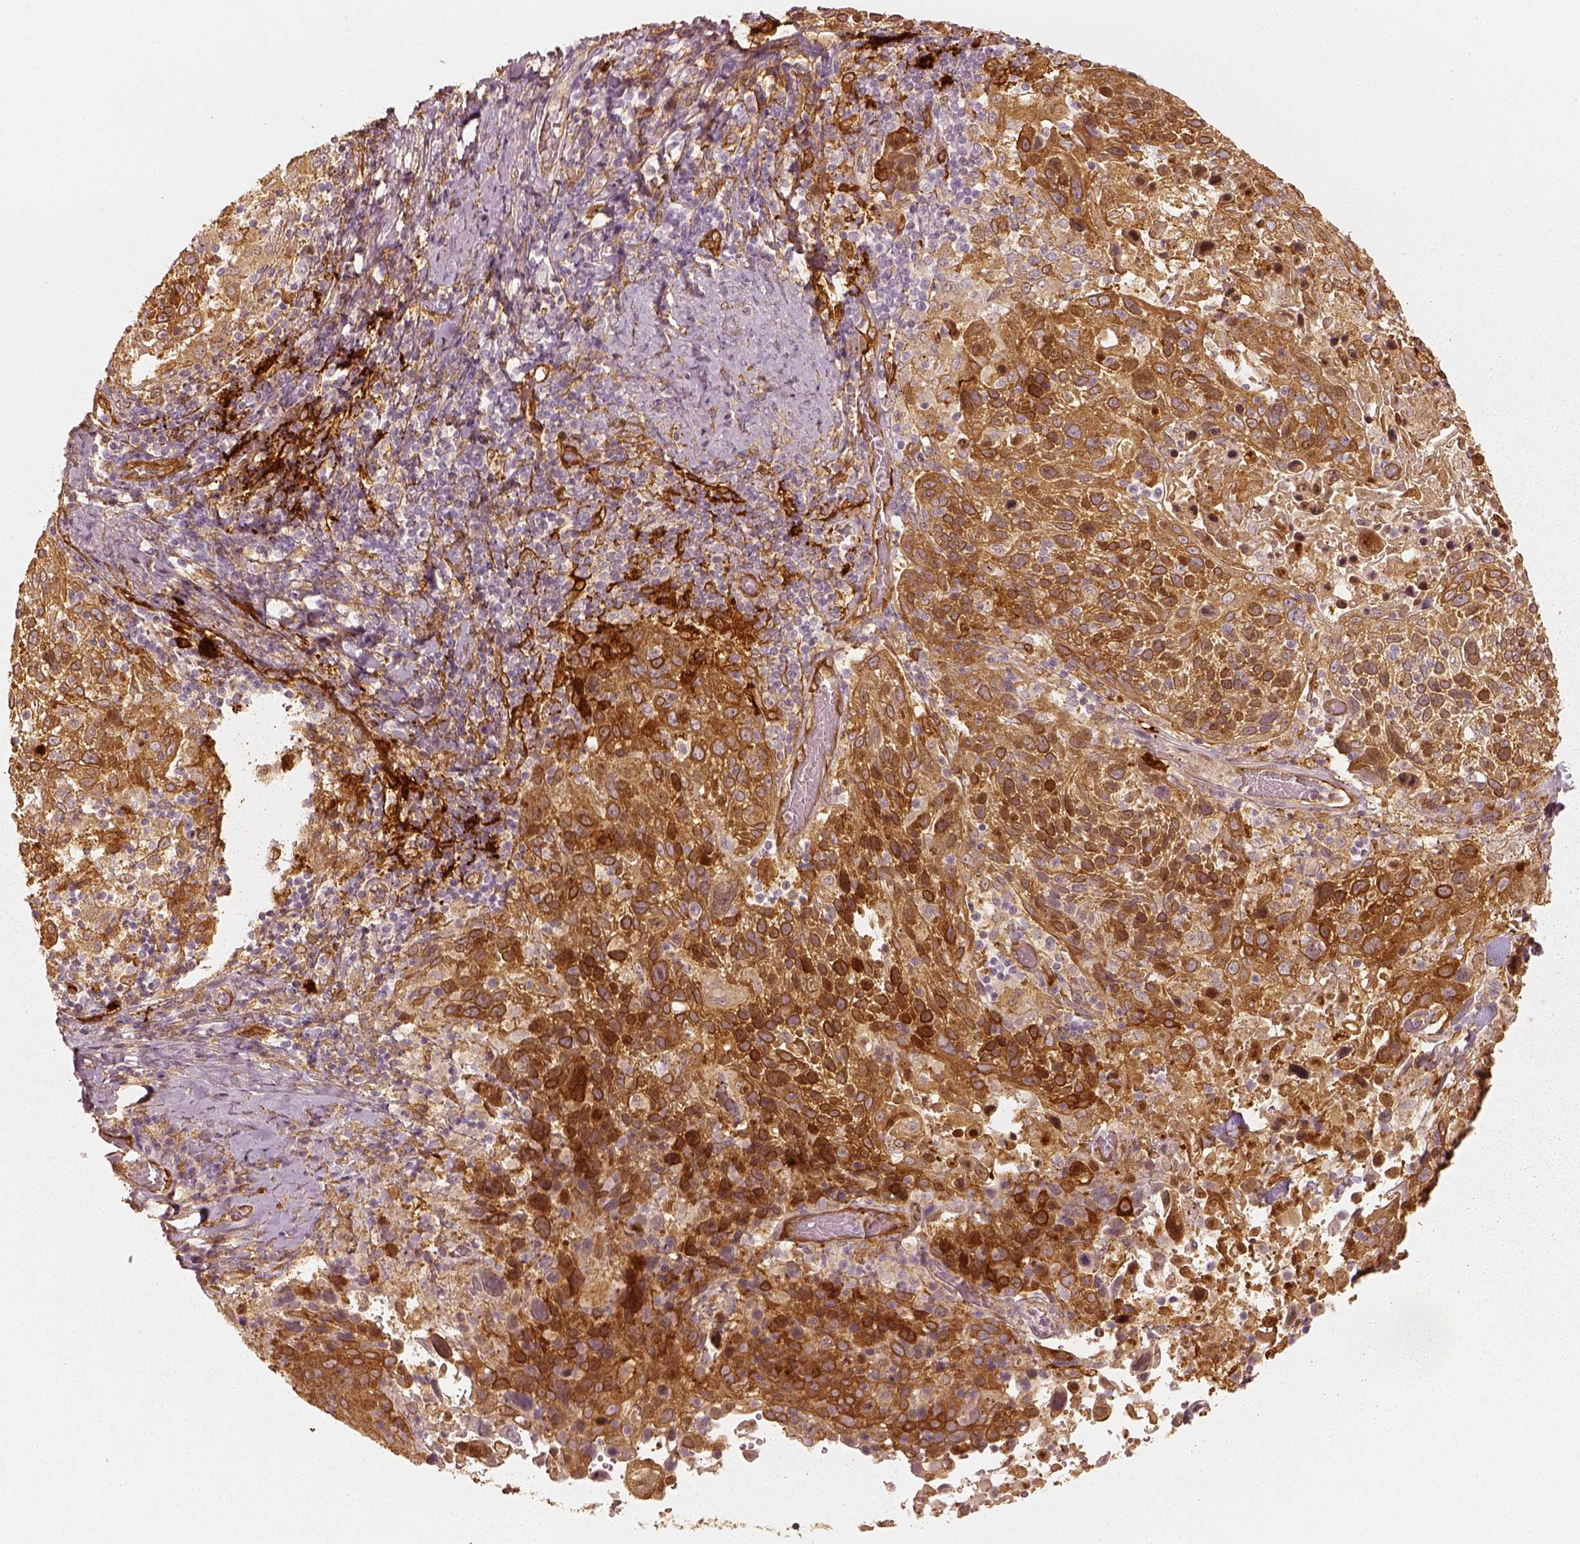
{"staining": {"intensity": "strong", "quantity": ">75%", "location": "cytoplasmic/membranous"}, "tissue": "cervical cancer", "cell_type": "Tumor cells", "image_type": "cancer", "snomed": [{"axis": "morphology", "description": "Squamous cell carcinoma, NOS"}, {"axis": "topography", "description": "Cervix"}], "caption": "This is a photomicrograph of immunohistochemistry (IHC) staining of cervical cancer (squamous cell carcinoma), which shows strong positivity in the cytoplasmic/membranous of tumor cells.", "gene": "FSCN1", "patient": {"sex": "female", "age": 61}}